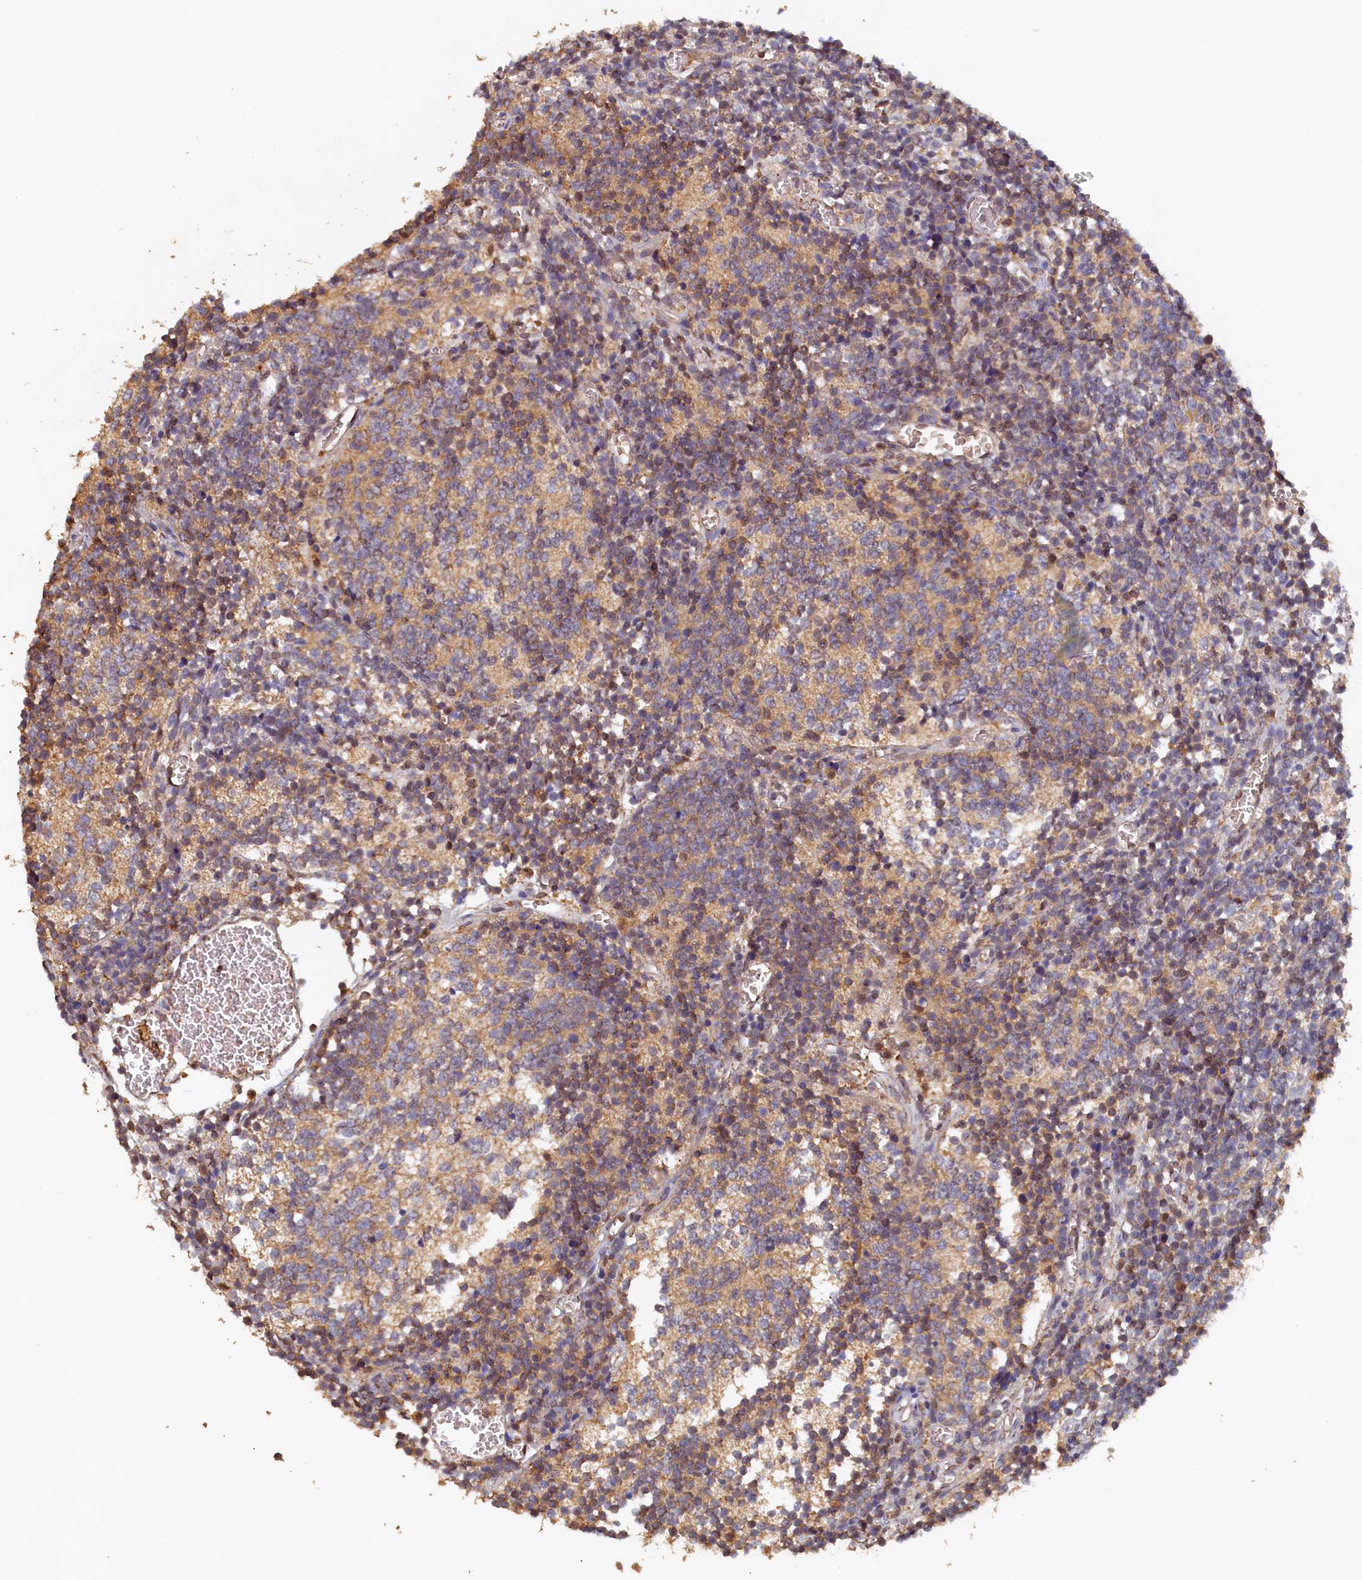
{"staining": {"intensity": "weak", "quantity": "25%-75%", "location": "cytoplasmic/membranous"}, "tissue": "glioma", "cell_type": "Tumor cells", "image_type": "cancer", "snomed": [{"axis": "morphology", "description": "Glioma, malignant, Low grade"}, {"axis": "topography", "description": "Brain"}], "caption": "Glioma tissue exhibits weak cytoplasmic/membranous staining in about 25%-75% of tumor cells, visualized by immunohistochemistry.", "gene": "UBL7", "patient": {"sex": "female", "age": 1}}